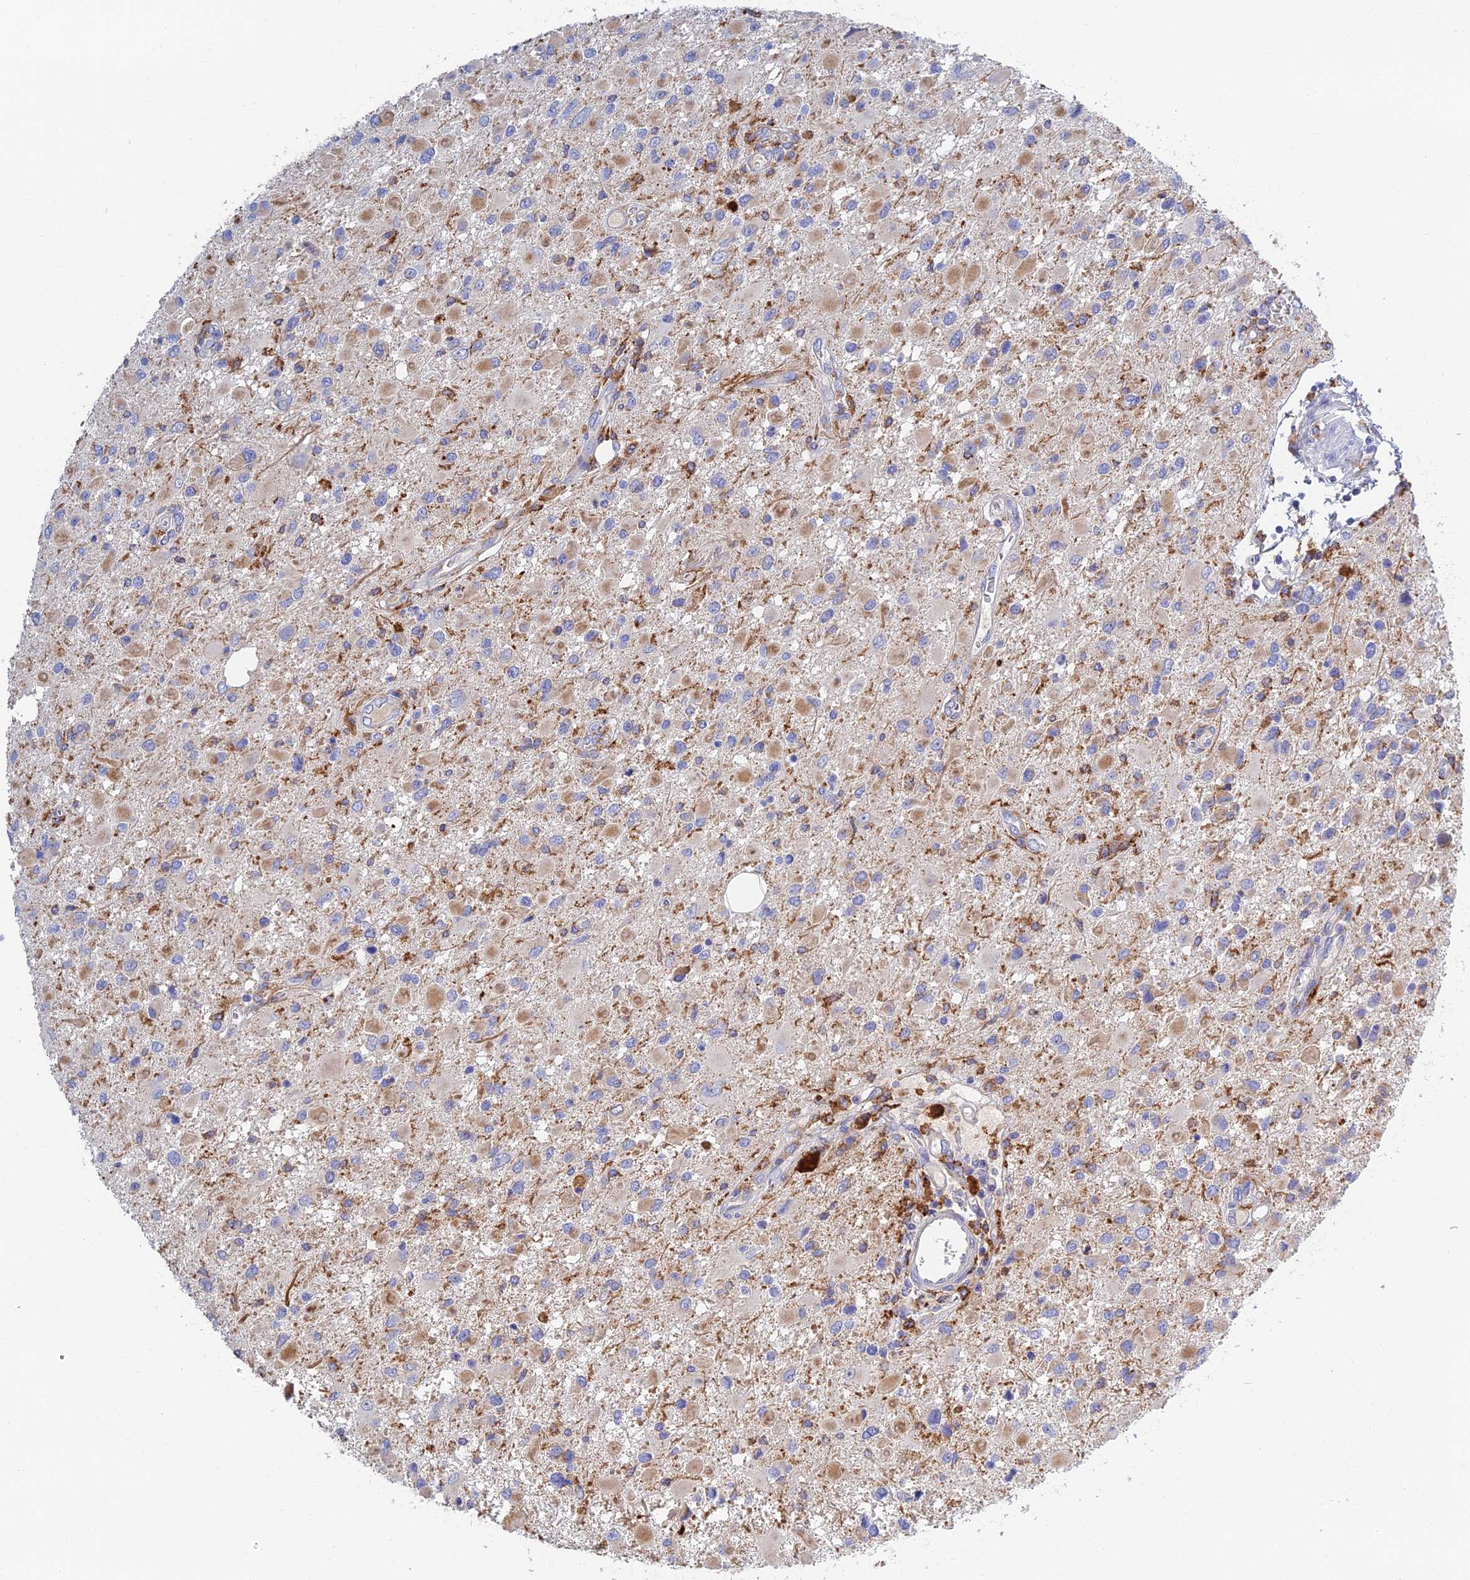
{"staining": {"intensity": "negative", "quantity": "none", "location": "none"}, "tissue": "glioma", "cell_type": "Tumor cells", "image_type": "cancer", "snomed": [{"axis": "morphology", "description": "Glioma, malignant, High grade"}, {"axis": "topography", "description": "Brain"}], "caption": "Immunohistochemistry of glioma displays no staining in tumor cells.", "gene": "RPGRIP1L", "patient": {"sex": "male", "age": 53}}